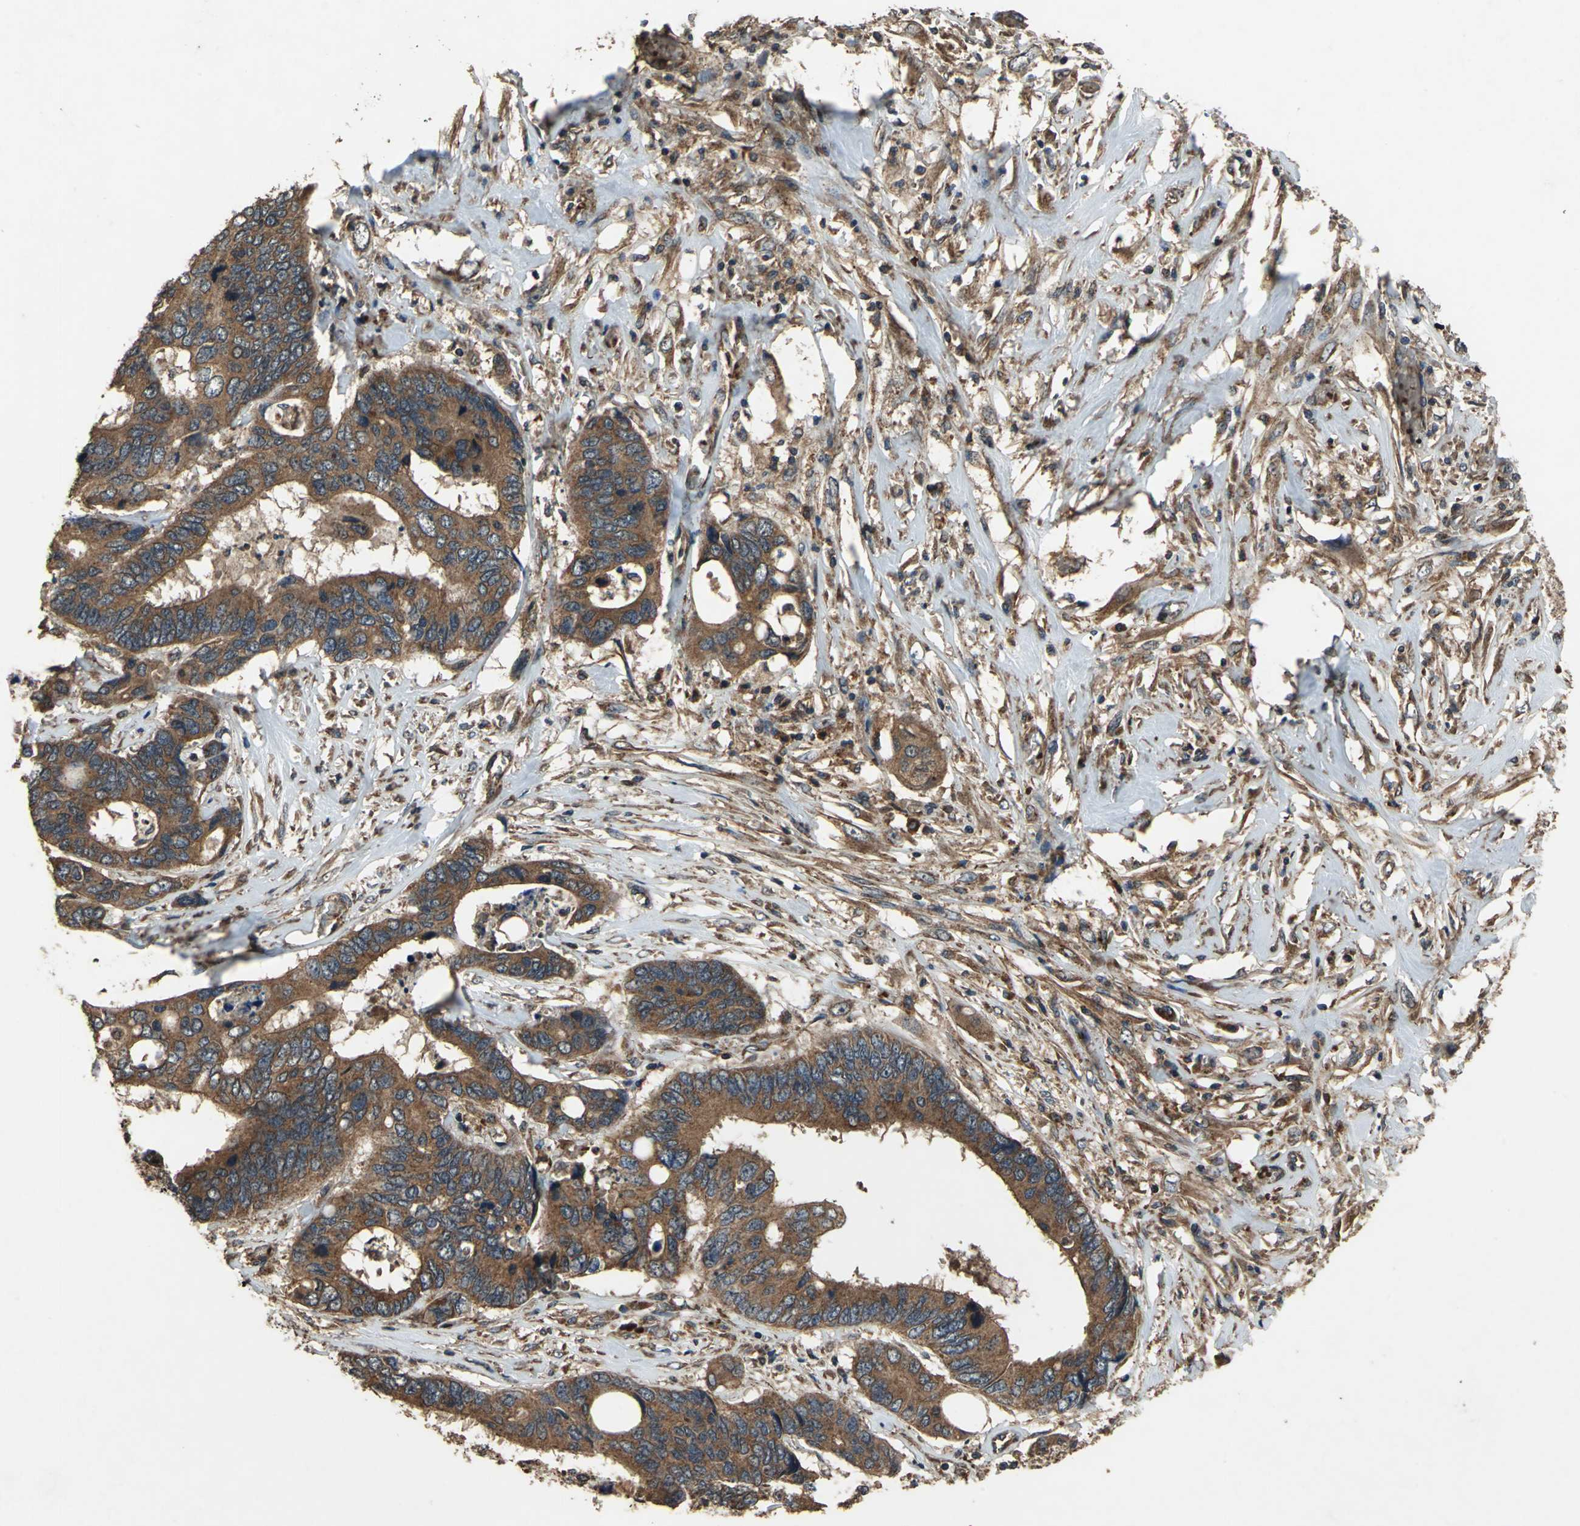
{"staining": {"intensity": "strong", "quantity": ">75%", "location": "cytoplasmic/membranous"}, "tissue": "colorectal cancer", "cell_type": "Tumor cells", "image_type": "cancer", "snomed": [{"axis": "morphology", "description": "Adenocarcinoma, NOS"}, {"axis": "topography", "description": "Rectum"}], "caption": "Colorectal cancer (adenocarcinoma) stained for a protein reveals strong cytoplasmic/membranous positivity in tumor cells.", "gene": "POLRMT", "patient": {"sex": "male", "age": 55}}